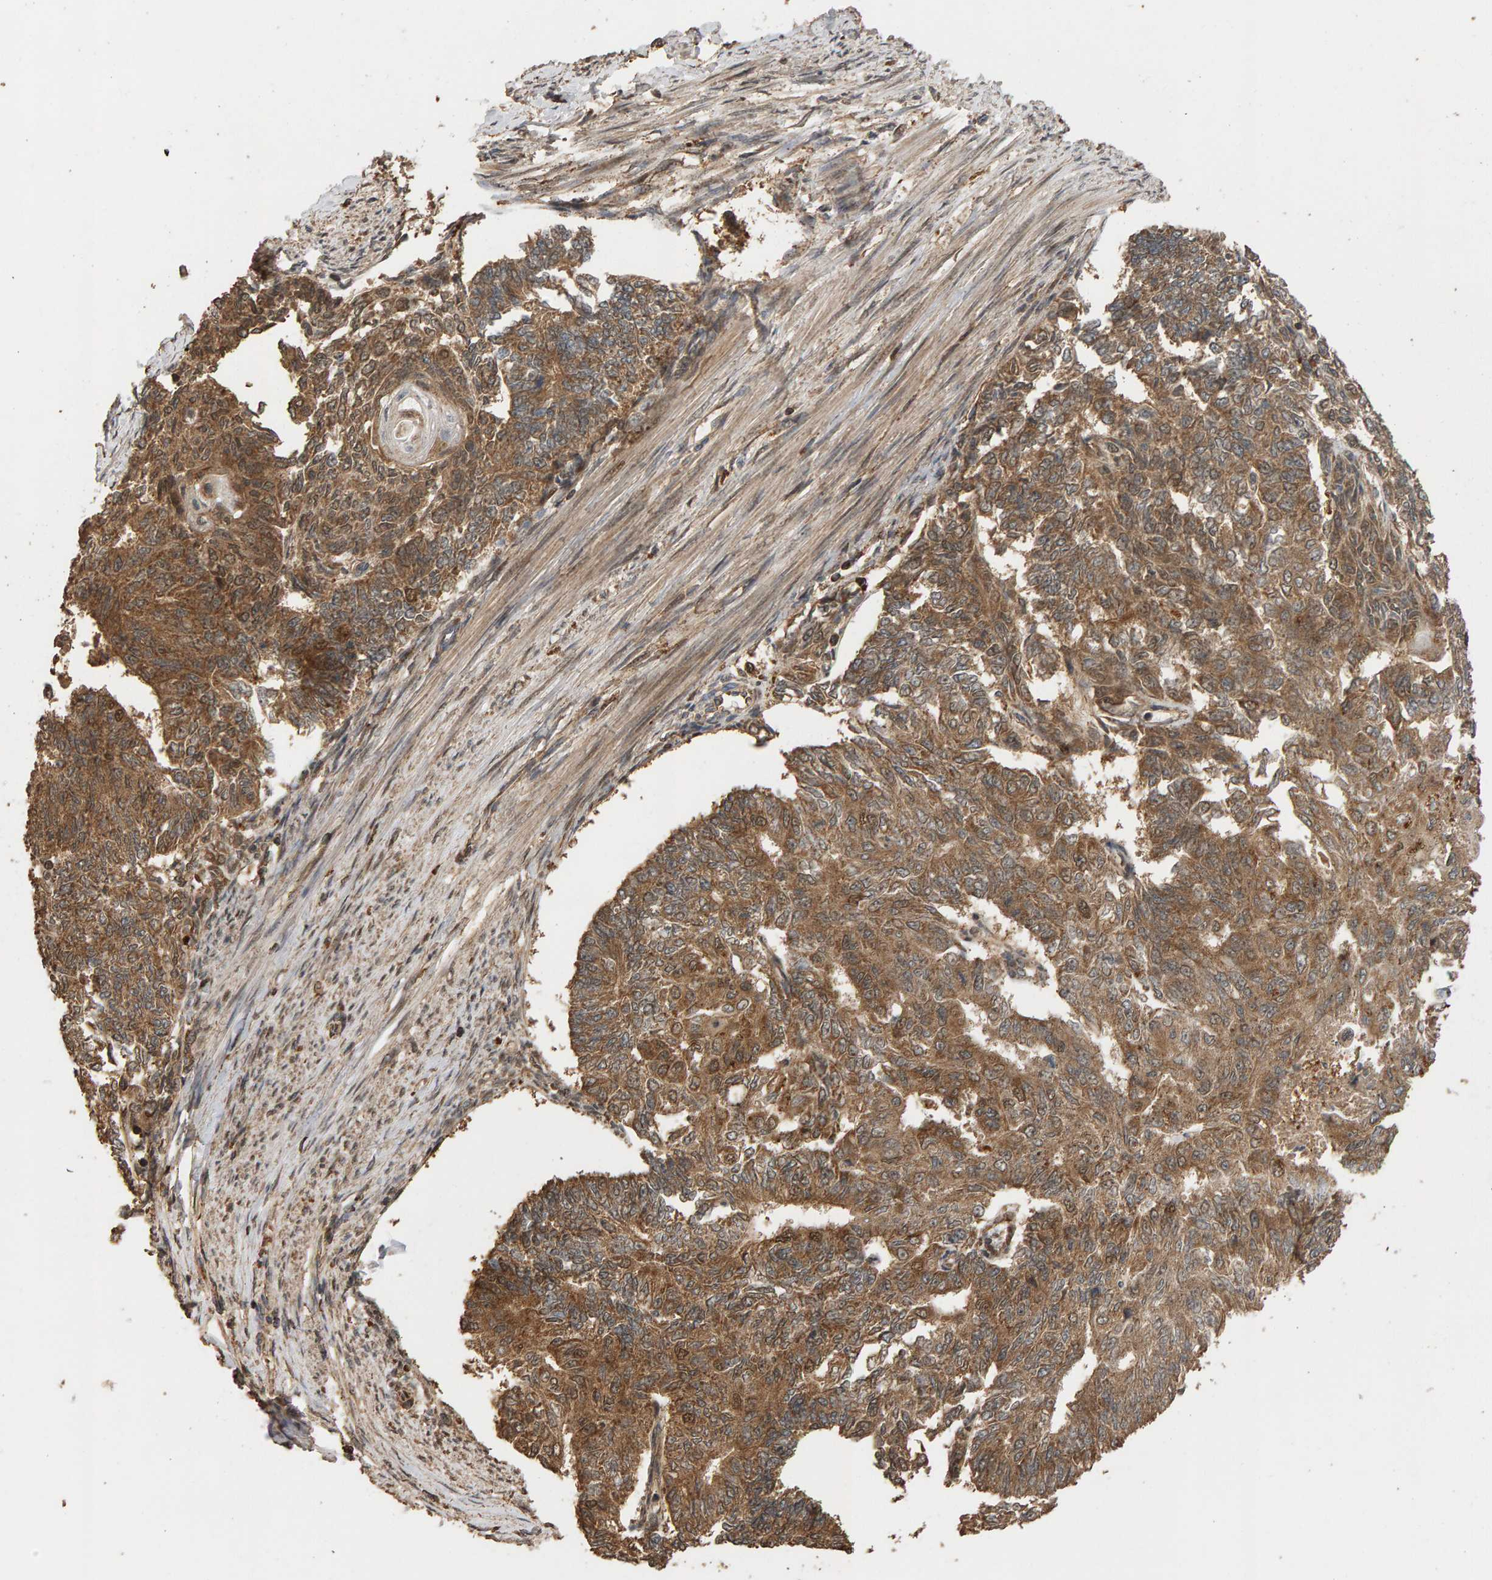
{"staining": {"intensity": "moderate", "quantity": ">75%", "location": "cytoplasmic/membranous,nuclear"}, "tissue": "endometrial cancer", "cell_type": "Tumor cells", "image_type": "cancer", "snomed": [{"axis": "morphology", "description": "Adenocarcinoma, NOS"}, {"axis": "topography", "description": "Endometrium"}], "caption": "DAB immunohistochemical staining of human endometrial cancer (adenocarcinoma) exhibits moderate cytoplasmic/membranous and nuclear protein staining in approximately >75% of tumor cells.", "gene": "GSTK1", "patient": {"sex": "female", "age": 32}}